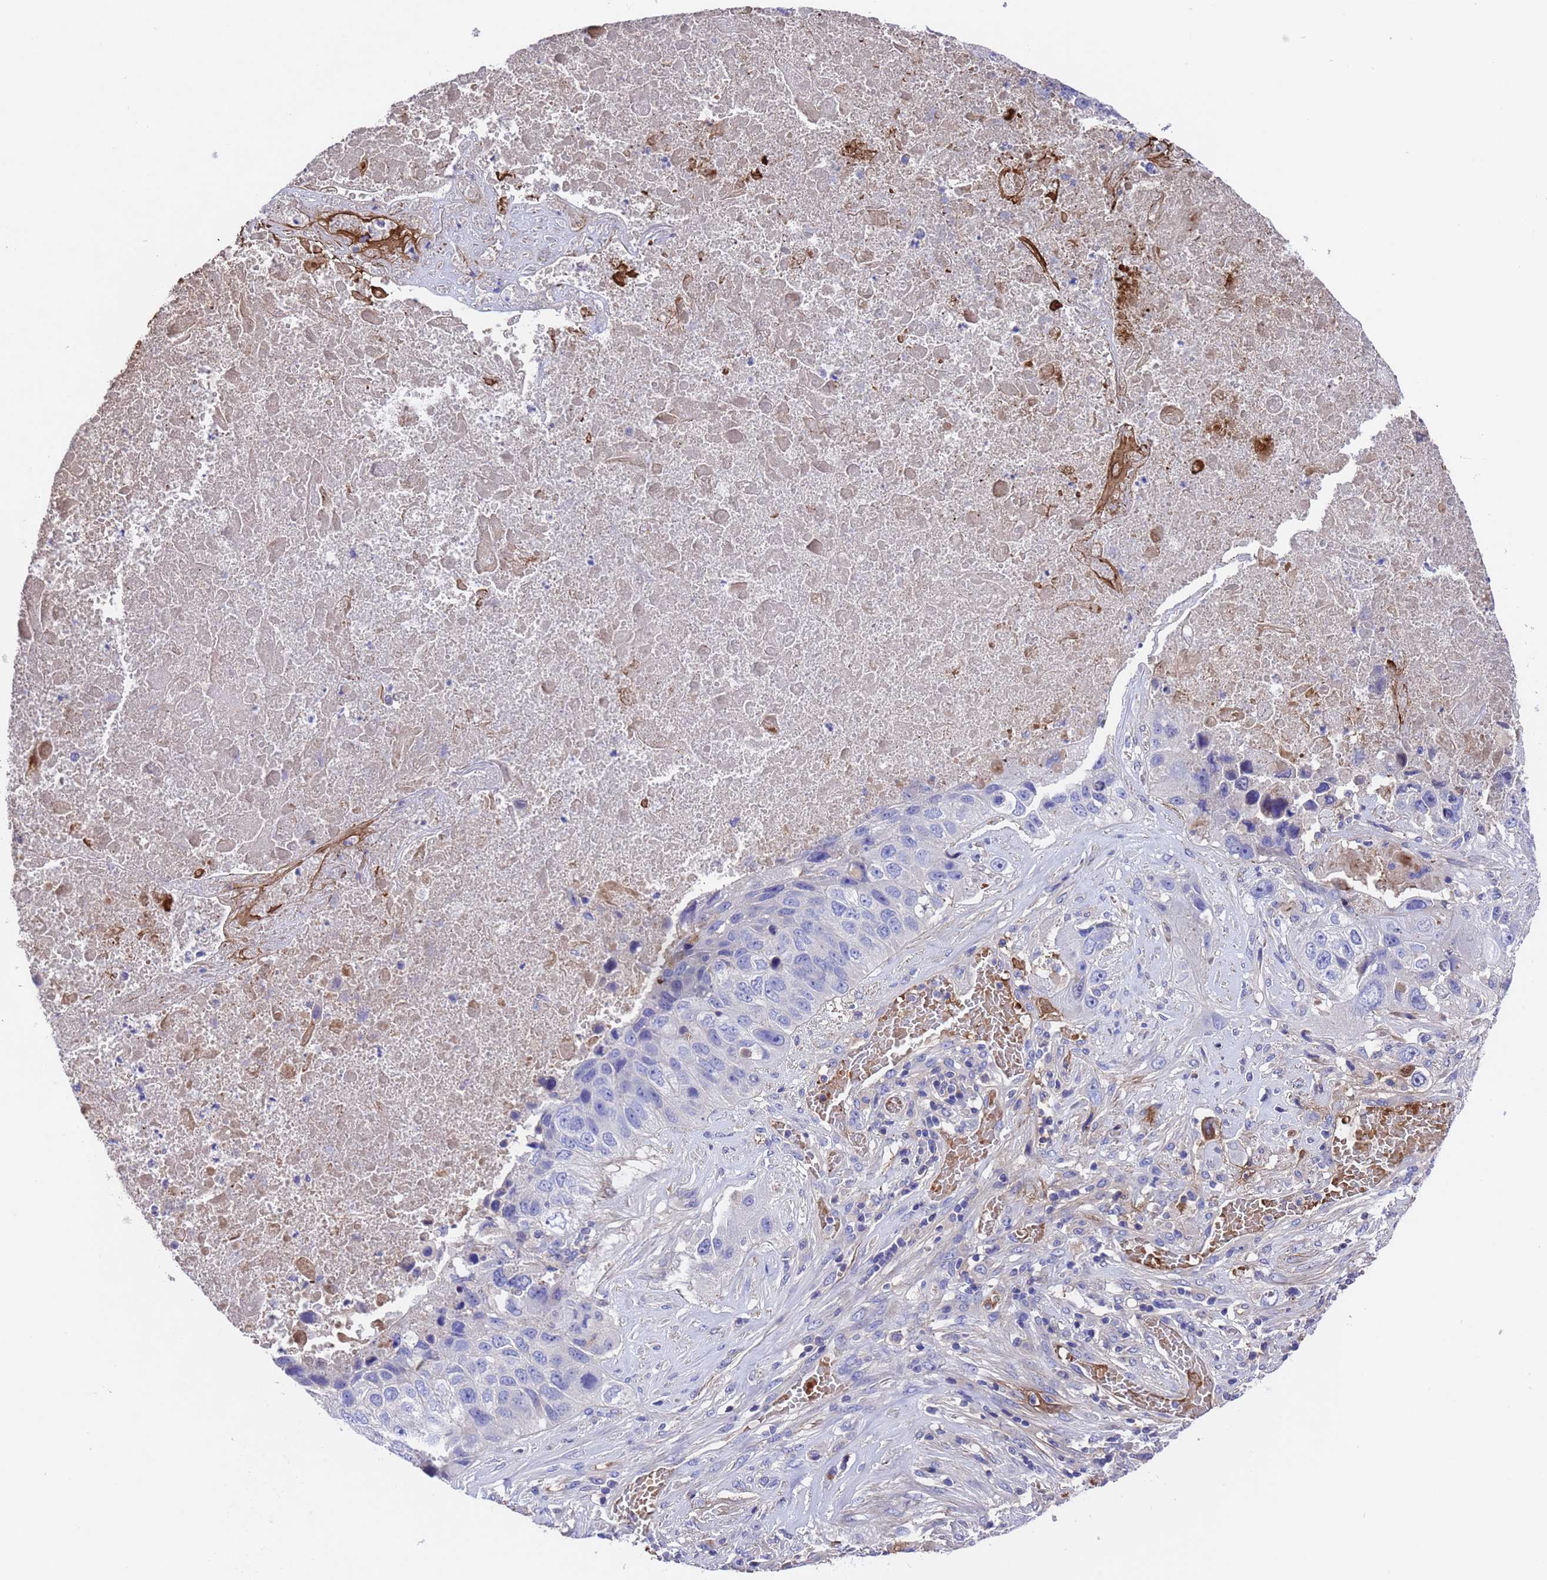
{"staining": {"intensity": "negative", "quantity": "none", "location": "none"}, "tissue": "lung cancer", "cell_type": "Tumor cells", "image_type": "cancer", "snomed": [{"axis": "morphology", "description": "Squamous cell carcinoma, NOS"}, {"axis": "topography", "description": "Lung"}], "caption": "Immunohistochemical staining of human lung squamous cell carcinoma demonstrates no significant expression in tumor cells.", "gene": "ELP6", "patient": {"sex": "male", "age": 61}}